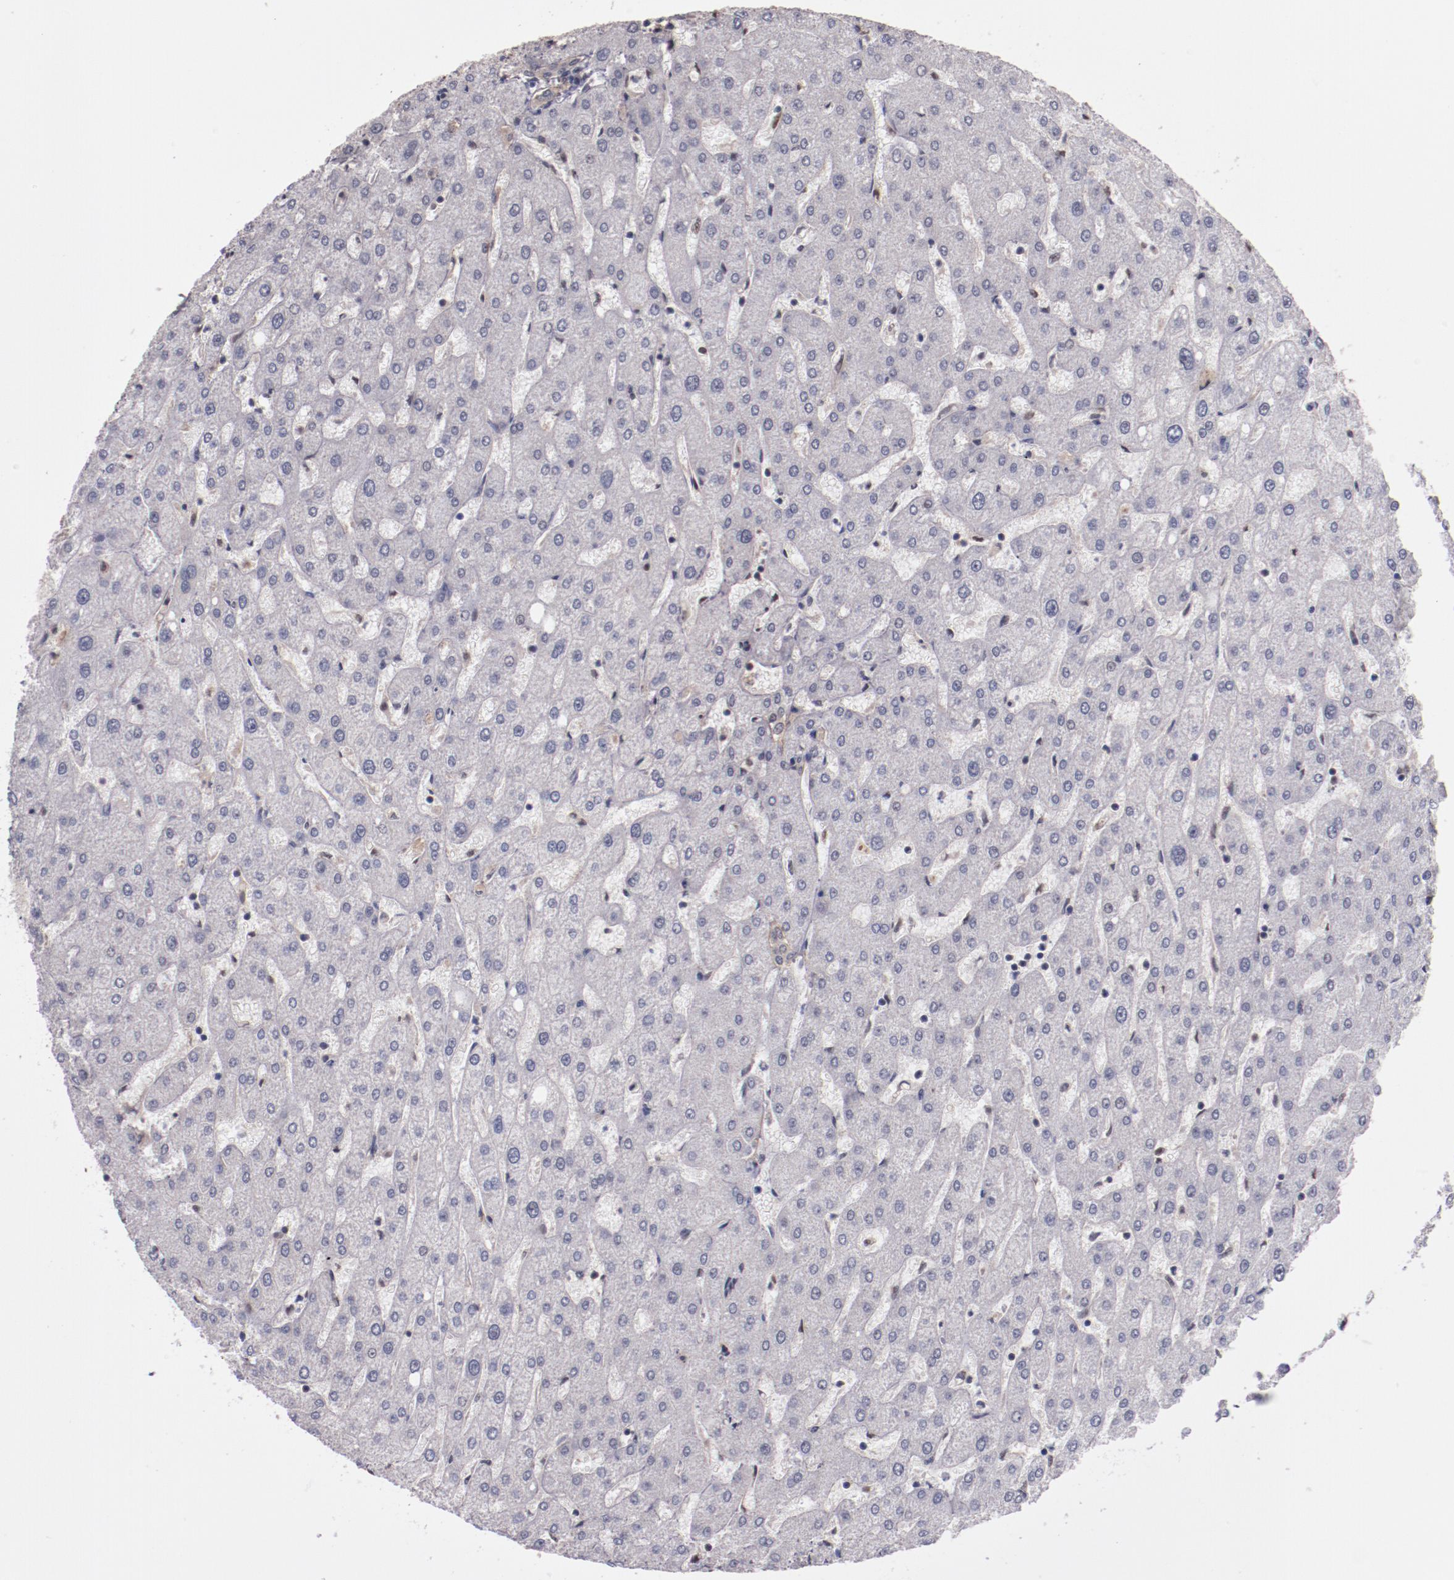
{"staining": {"intensity": "weak", "quantity": "25%-75%", "location": "cytoplasmic/membranous"}, "tissue": "liver", "cell_type": "Cholangiocytes", "image_type": "normal", "snomed": [{"axis": "morphology", "description": "Normal tissue, NOS"}, {"axis": "topography", "description": "Liver"}], "caption": "This is an image of IHC staining of normal liver, which shows weak staining in the cytoplasmic/membranous of cholangiocytes.", "gene": "STAG2", "patient": {"sex": "male", "age": 67}}